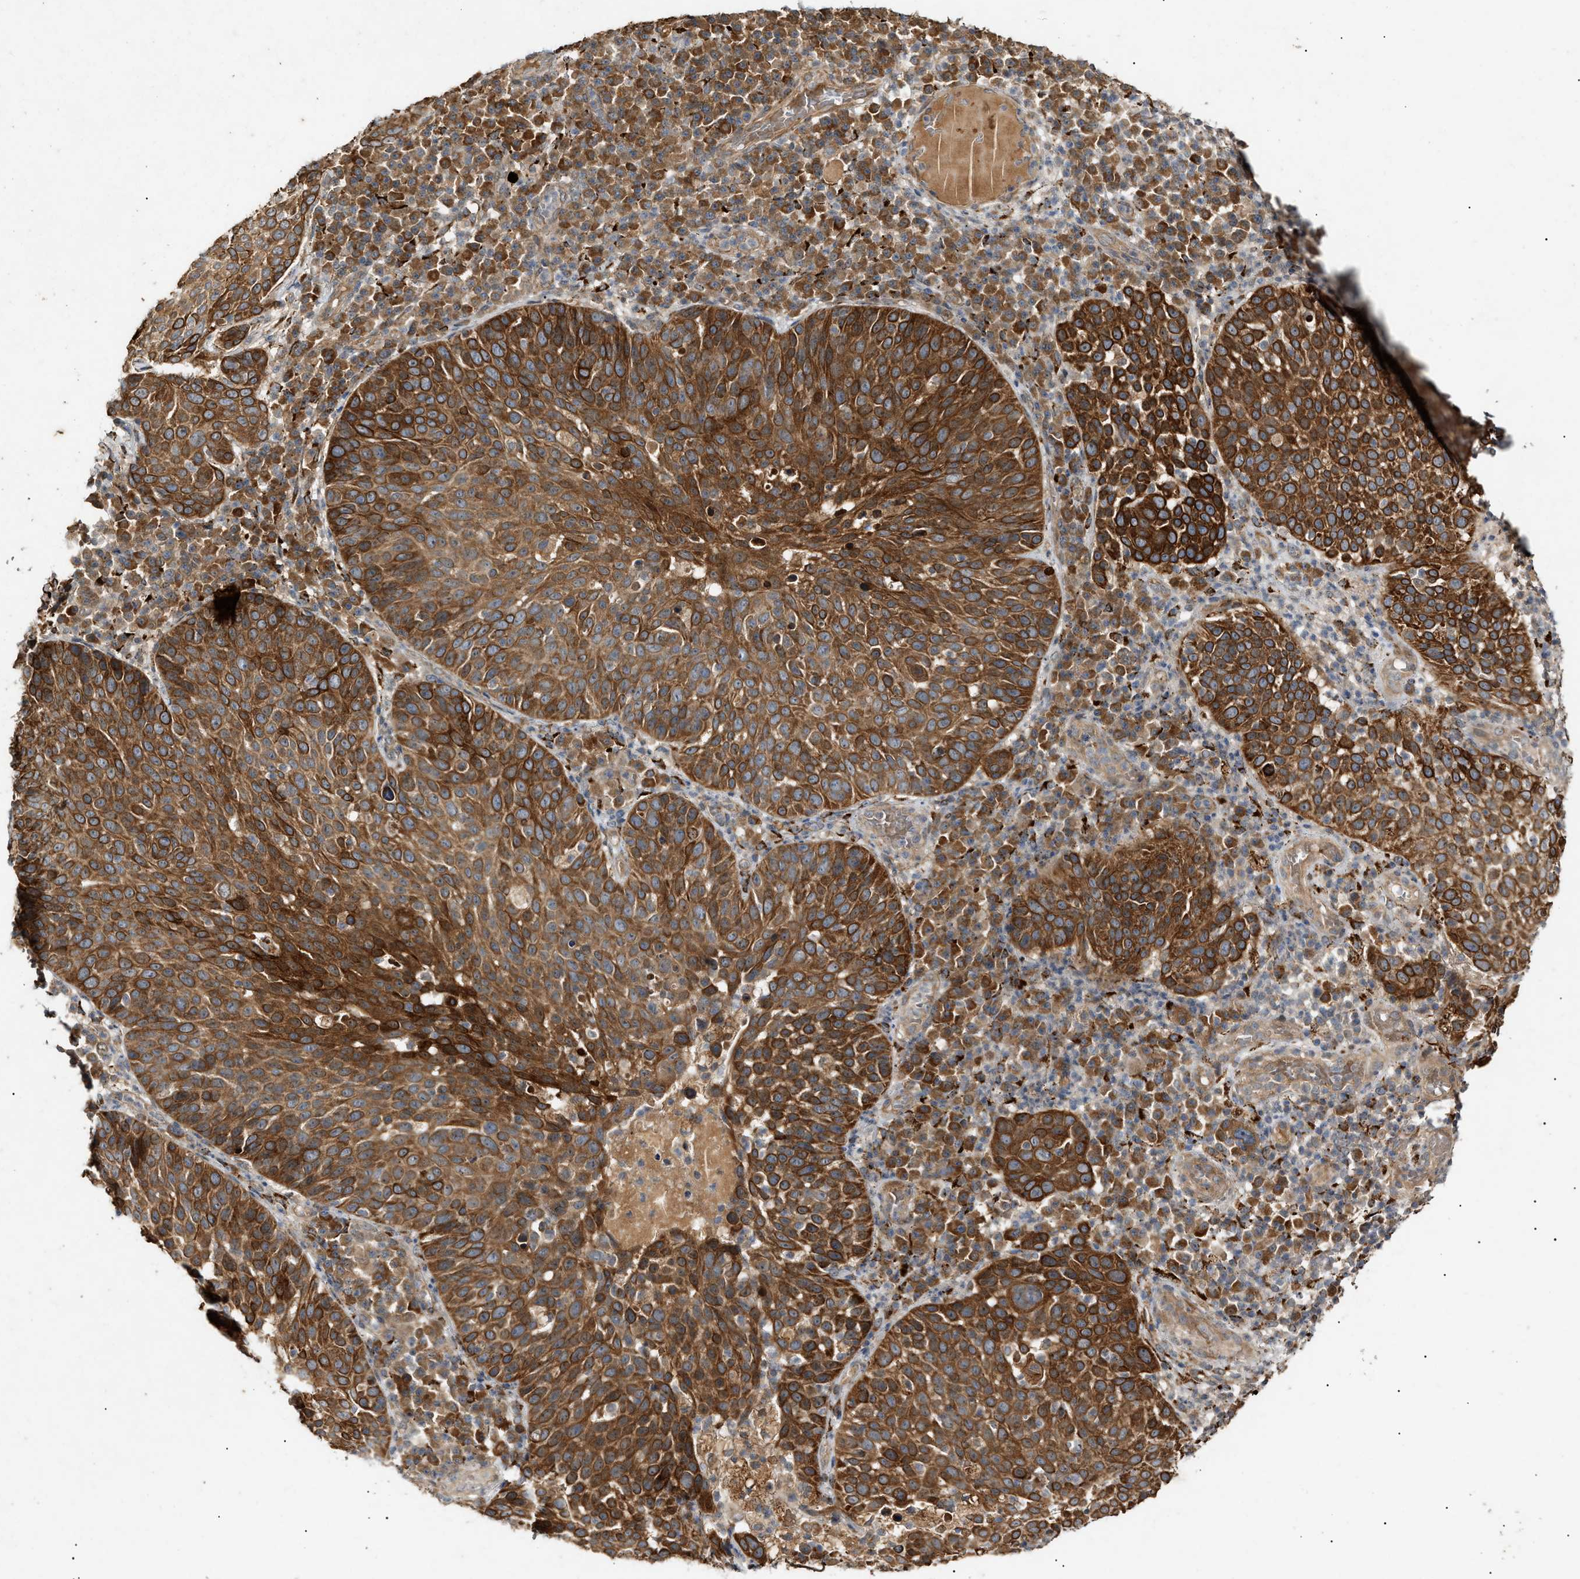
{"staining": {"intensity": "strong", "quantity": ">75%", "location": "cytoplasmic/membranous"}, "tissue": "skin cancer", "cell_type": "Tumor cells", "image_type": "cancer", "snomed": [{"axis": "morphology", "description": "Squamous cell carcinoma in situ, NOS"}, {"axis": "morphology", "description": "Squamous cell carcinoma, NOS"}, {"axis": "topography", "description": "Skin"}], "caption": "Skin cancer stained with a brown dye reveals strong cytoplasmic/membranous positive staining in approximately >75% of tumor cells.", "gene": "MTCH1", "patient": {"sex": "male", "age": 93}}